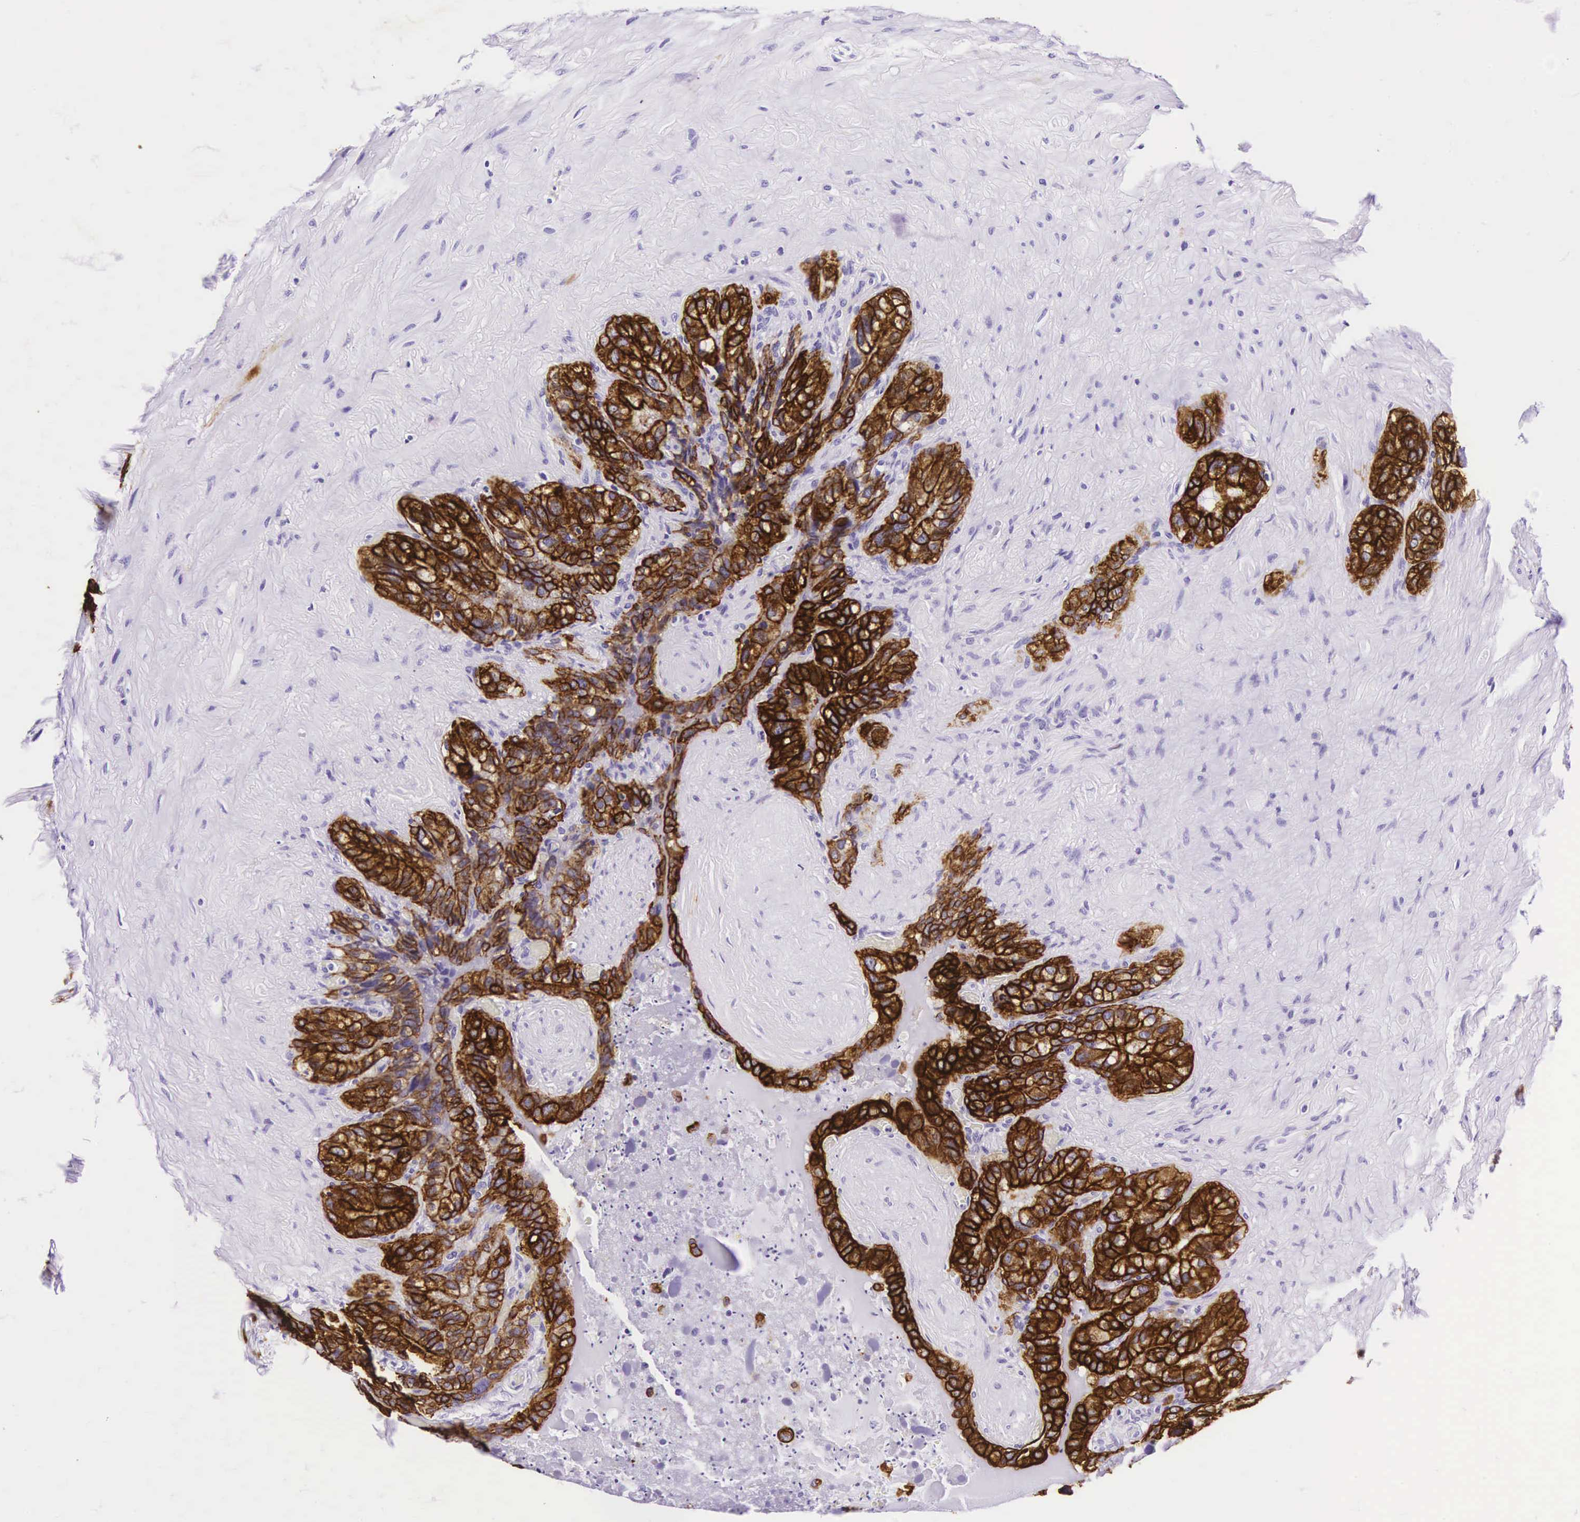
{"staining": {"intensity": "strong", "quantity": ">75%", "location": "cytoplasmic/membranous"}, "tissue": "seminal vesicle", "cell_type": "Glandular cells", "image_type": "normal", "snomed": [{"axis": "morphology", "description": "Normal tissue, NOS"}, {"axis": "topography", "description": "Seminal veicle"}], "caption": "High-magnification brightfield microscopy of unremarkable seminal vesicle stained with DAB (3,3'-diaminobenzidine) (brown) and counterstained with hematoxylin (blue). glandular cells exhibit strong cytoplasmic/membranous staining is appreciated in about>75% of cells.", "gene": "KRT18", "patient": {"sex": "male", "age": 63}}